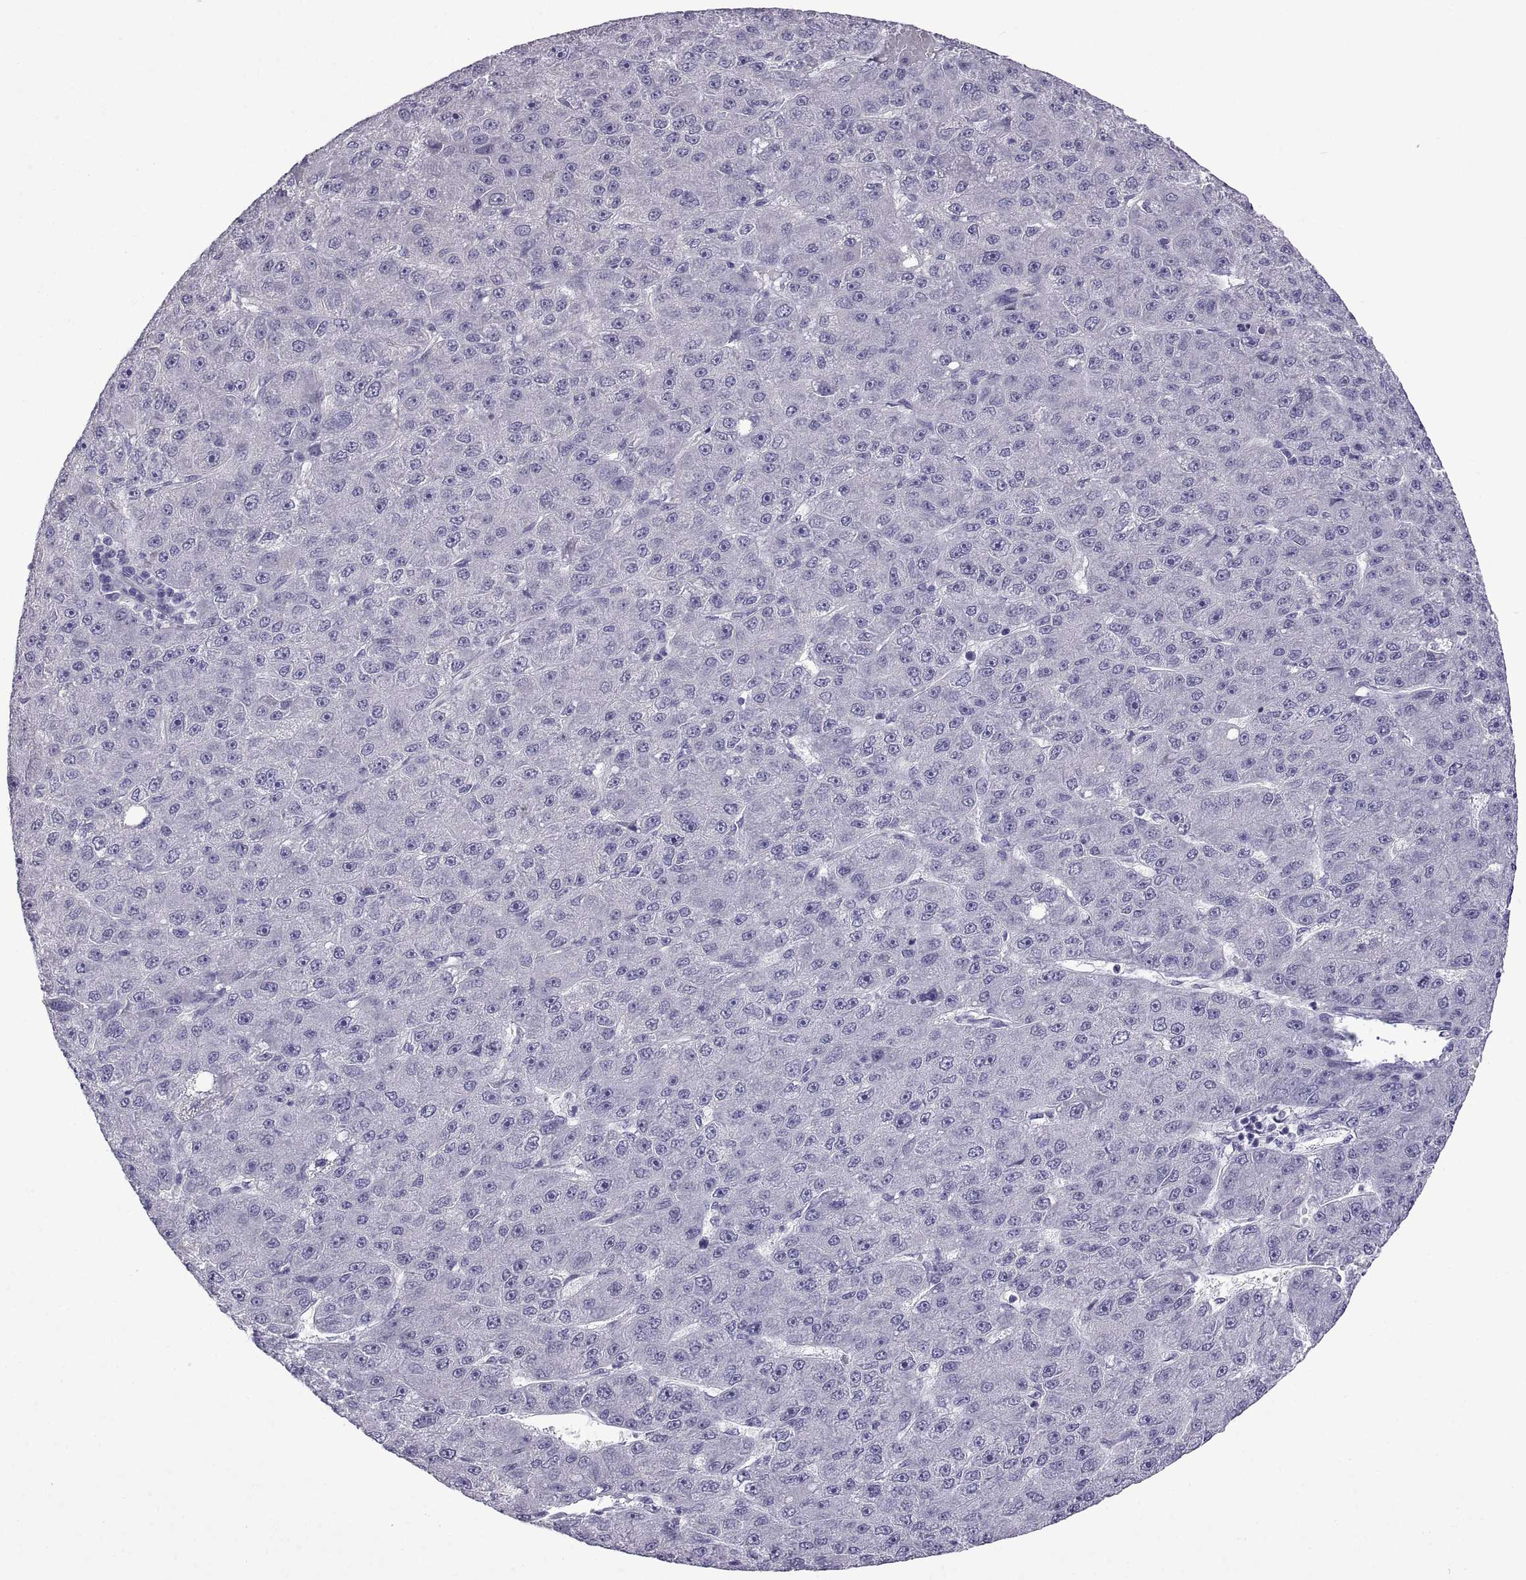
{"staining": {"intensity": "negative", "quantity": "none", "location": "none"}, "tissue": "liver cancer", "cell_type": "Tumor cells", "image_type": "cancer", "snomed": [{"axis": "morphology", "description": "Carcinoma, Hepatocellular, NOS"}, {"axis": "topography", "description": "Liver"}], "caption": "Tumor cells are negative for brown protein staining in liver cancer (hepatocellular carcinoma).", "gene": "SPDYE1", "patient": {"sex": "male", "age": 67}}